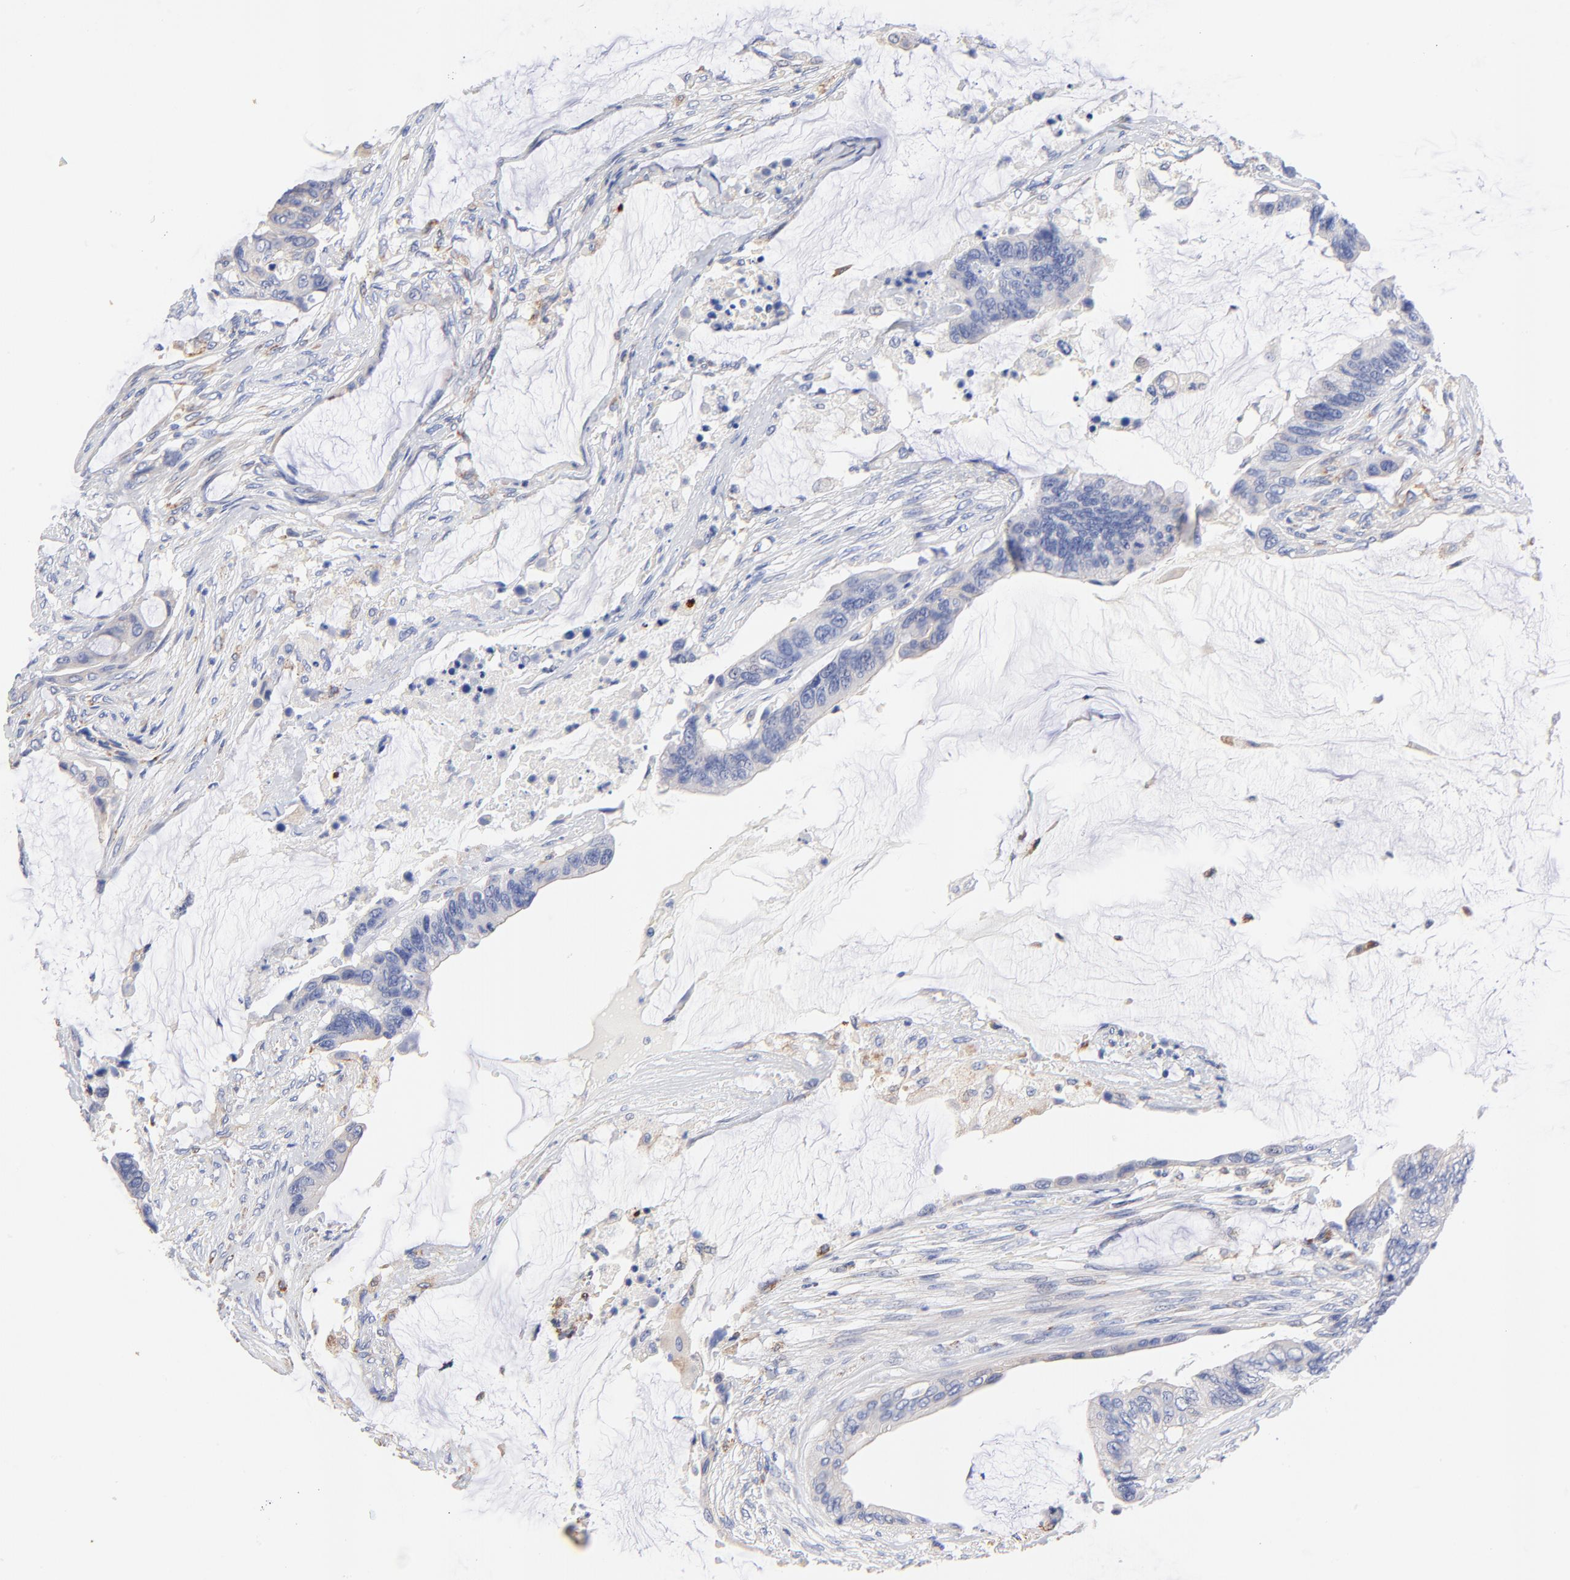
{"staining": {"intensity": "negative", "quantity": "none", "location": "none"}, "tissue": "colorectal cancer", "cell_type": "Tumor cells", "image_type": "cancer", "snomed": [{"axis": "morphology", "description": "Adenocarcinoma, NOS"}, {"axis": "topography", "description": "Rectum"}], "caption": "The immunohistochemistry photomicrograph has no significant positivity in tumor cells of adenocarcinoma (colorectal) tissue. (DAB (3,3'-diaminobenzidine) immunohistochemistry with hematoxylin counter stain).", "gene": "FBXO10", "patient": {"sex": "female", "age": 59}}